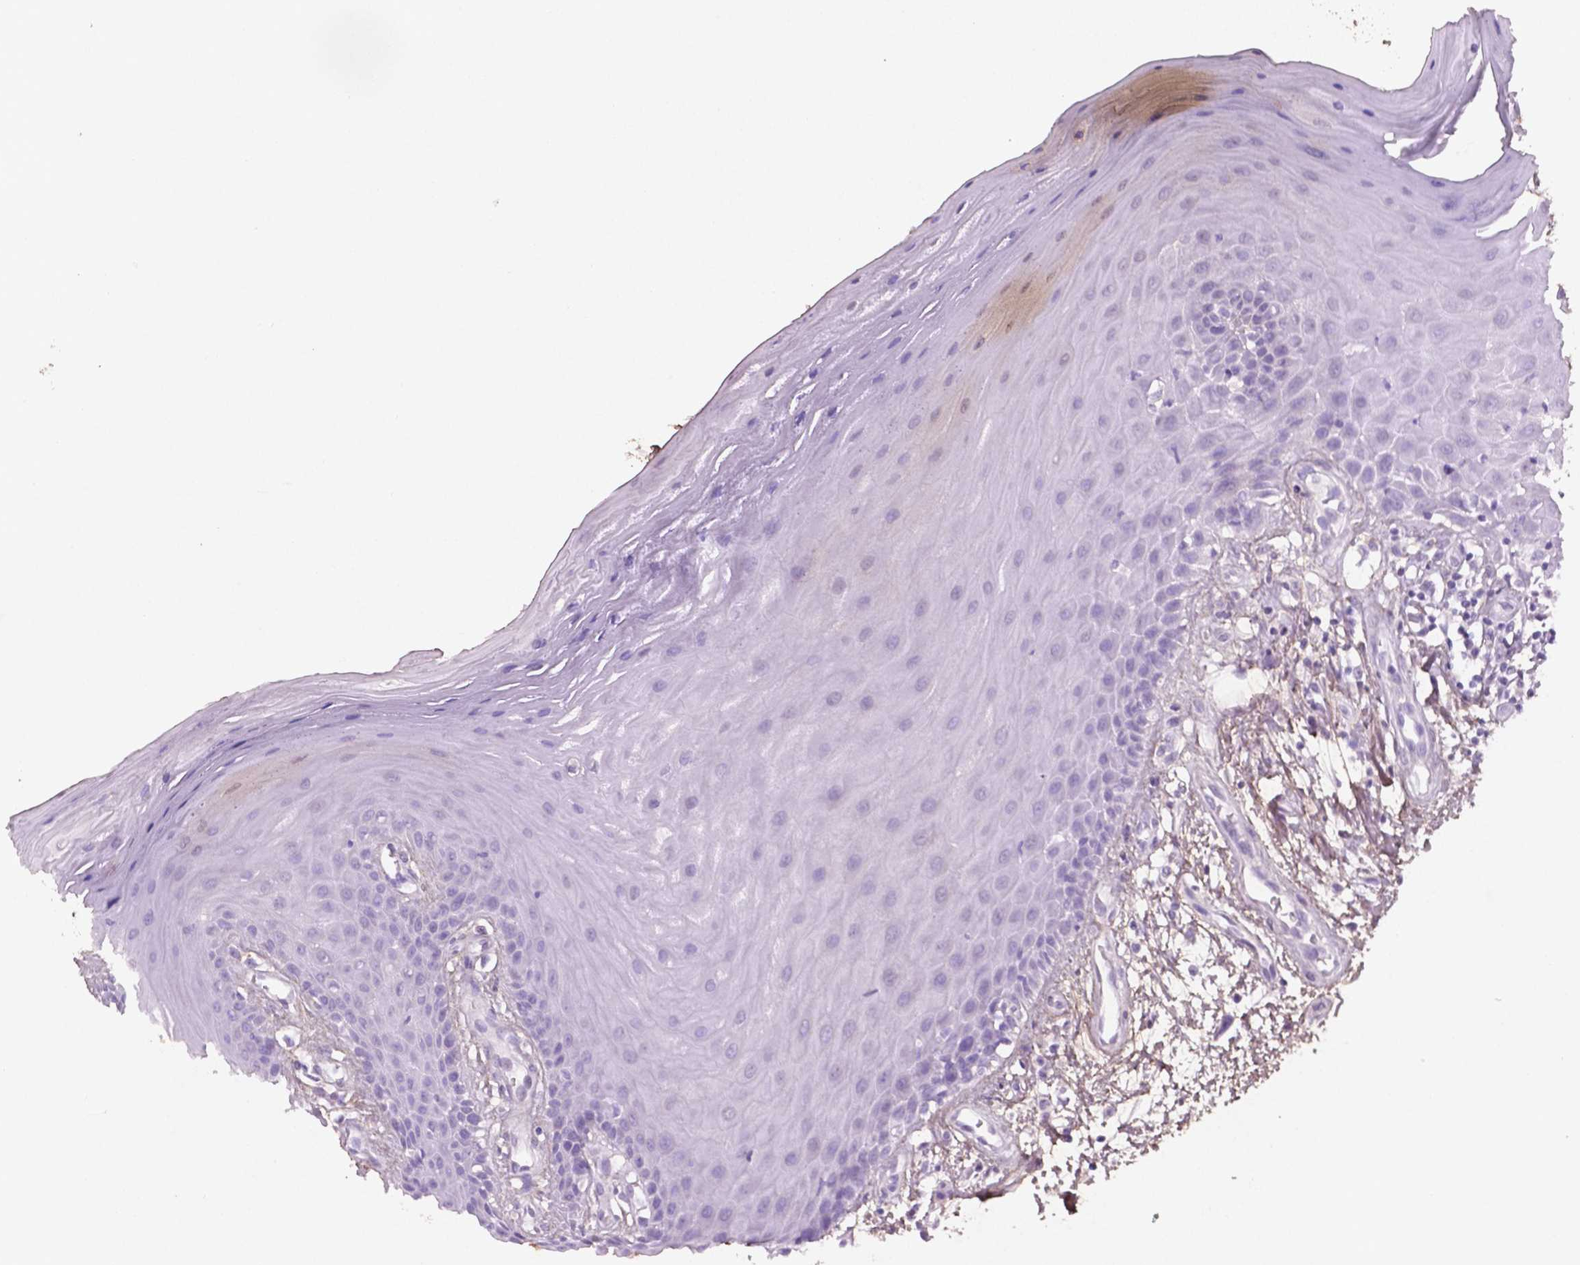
{"staining": {"intensity": "negative", "quantity": "none", "location": "none"}, "tissue": "oral mucosa", "cell_type": "Squamous epithelial cells", "image_type": "normal", "snomed": [{"axis": "morphology", "description": "Normal tissue, NOS"}, {"axis": "morphology", "description": "Normal morphology"}, {"axis": "topography", "description": "Oral tissue"}], "caption": "Immunohistochemistry micrograph of normal oral mucosa stained for a protein (brown), which reveals no staining in squamous epithelial cells.", "gene": "DLG2", "patient": {"sex": "female", "age": 76}}